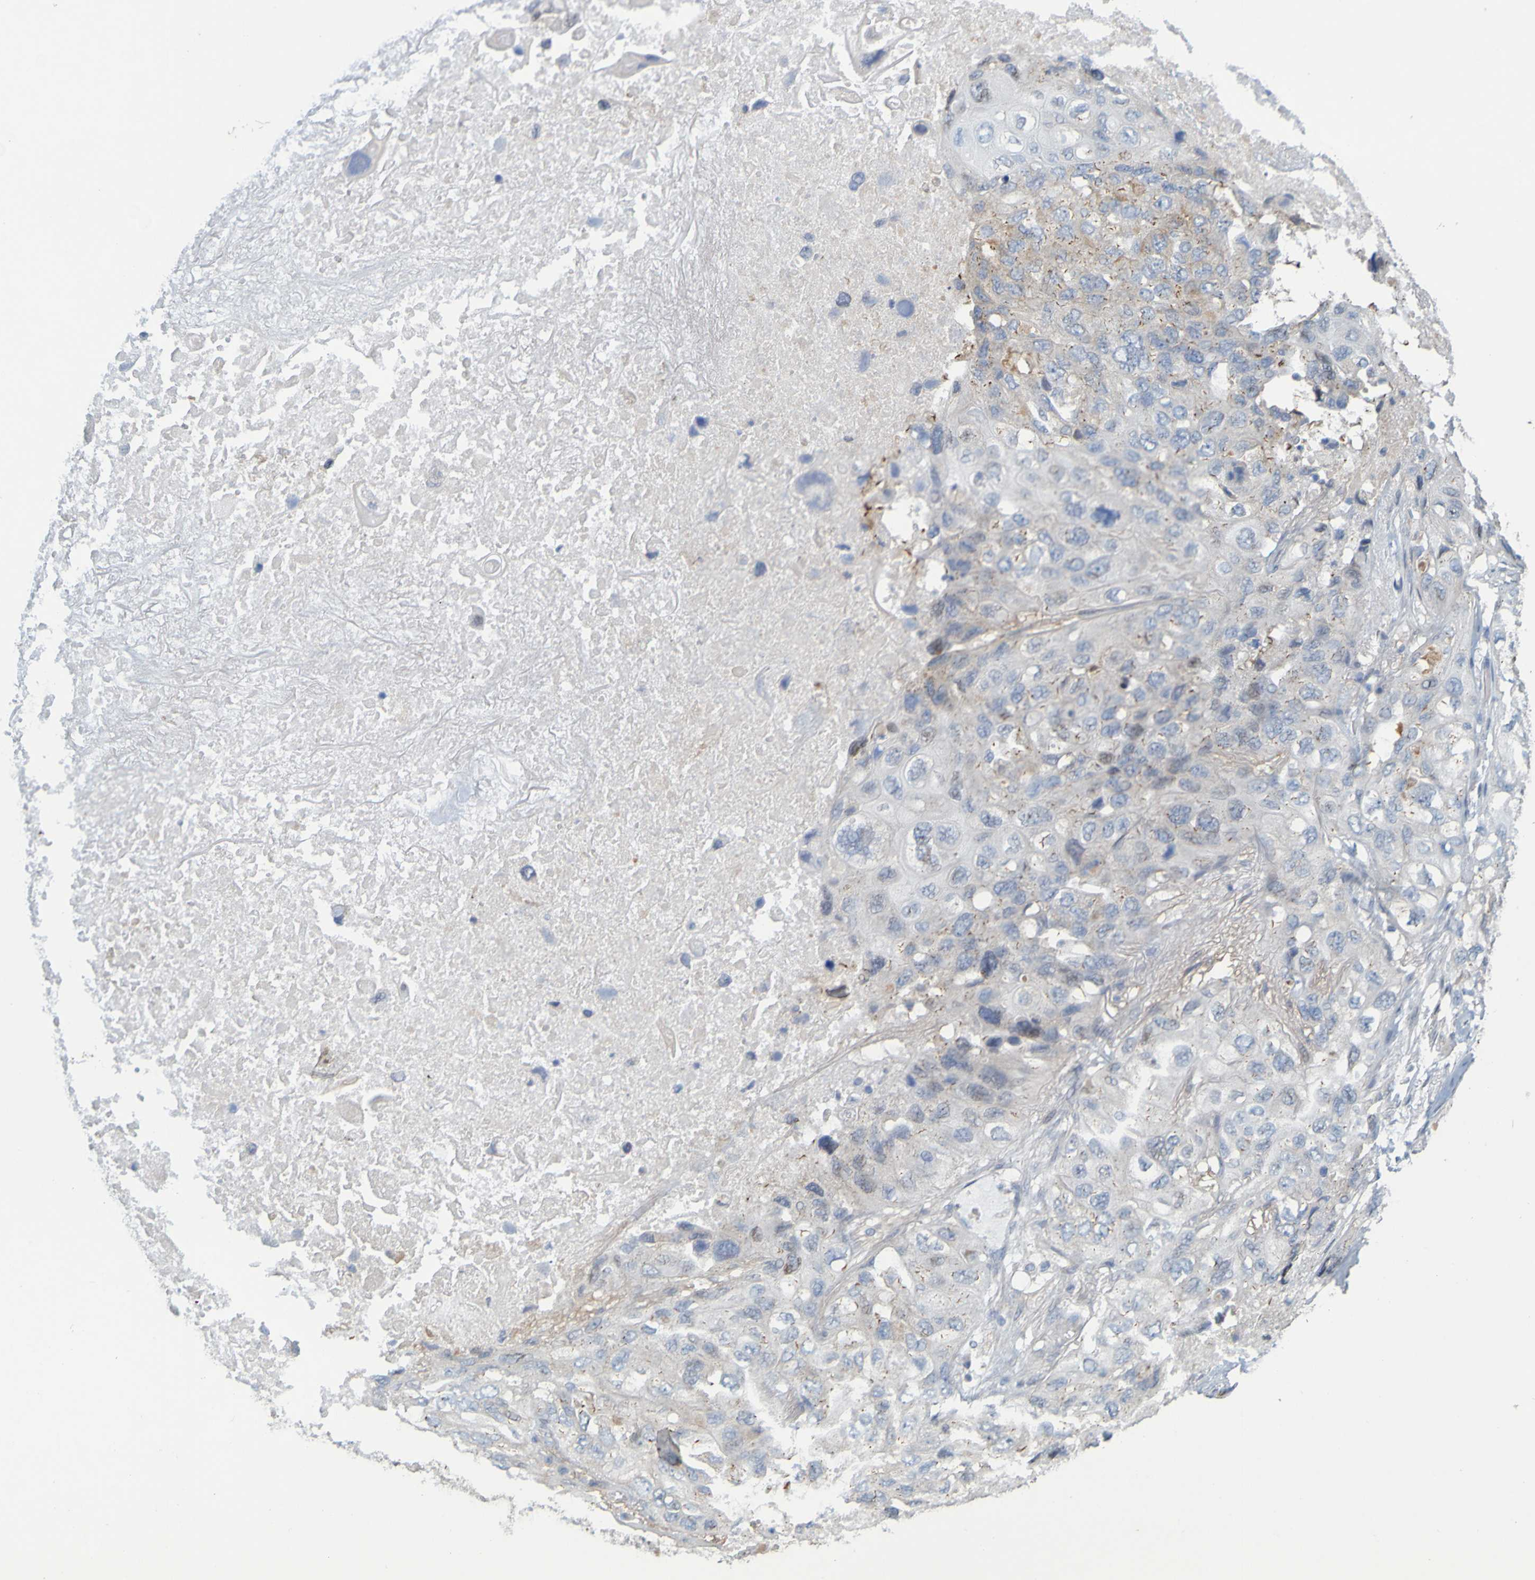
{"staining": {"intensity": "weak", "quantity": "<25%", "location": "cytoplasmic/membranous"}, "tissue": "lung cancer", "cell_type": "Tumor cells", "image_type": "cancer", "snomed": [{"axis": "morphology", "description": "Squamous cell carcinoma, NOS"}, {"axis": "topography", "description": "Lung"}], "caption": "This is an immunohistochemistry (IHC) image of lung squamous cell carcinoma. There is no positivity in tumor cells.", "gene": "MAG", "patient": {"sex": "female", "age": 73}}